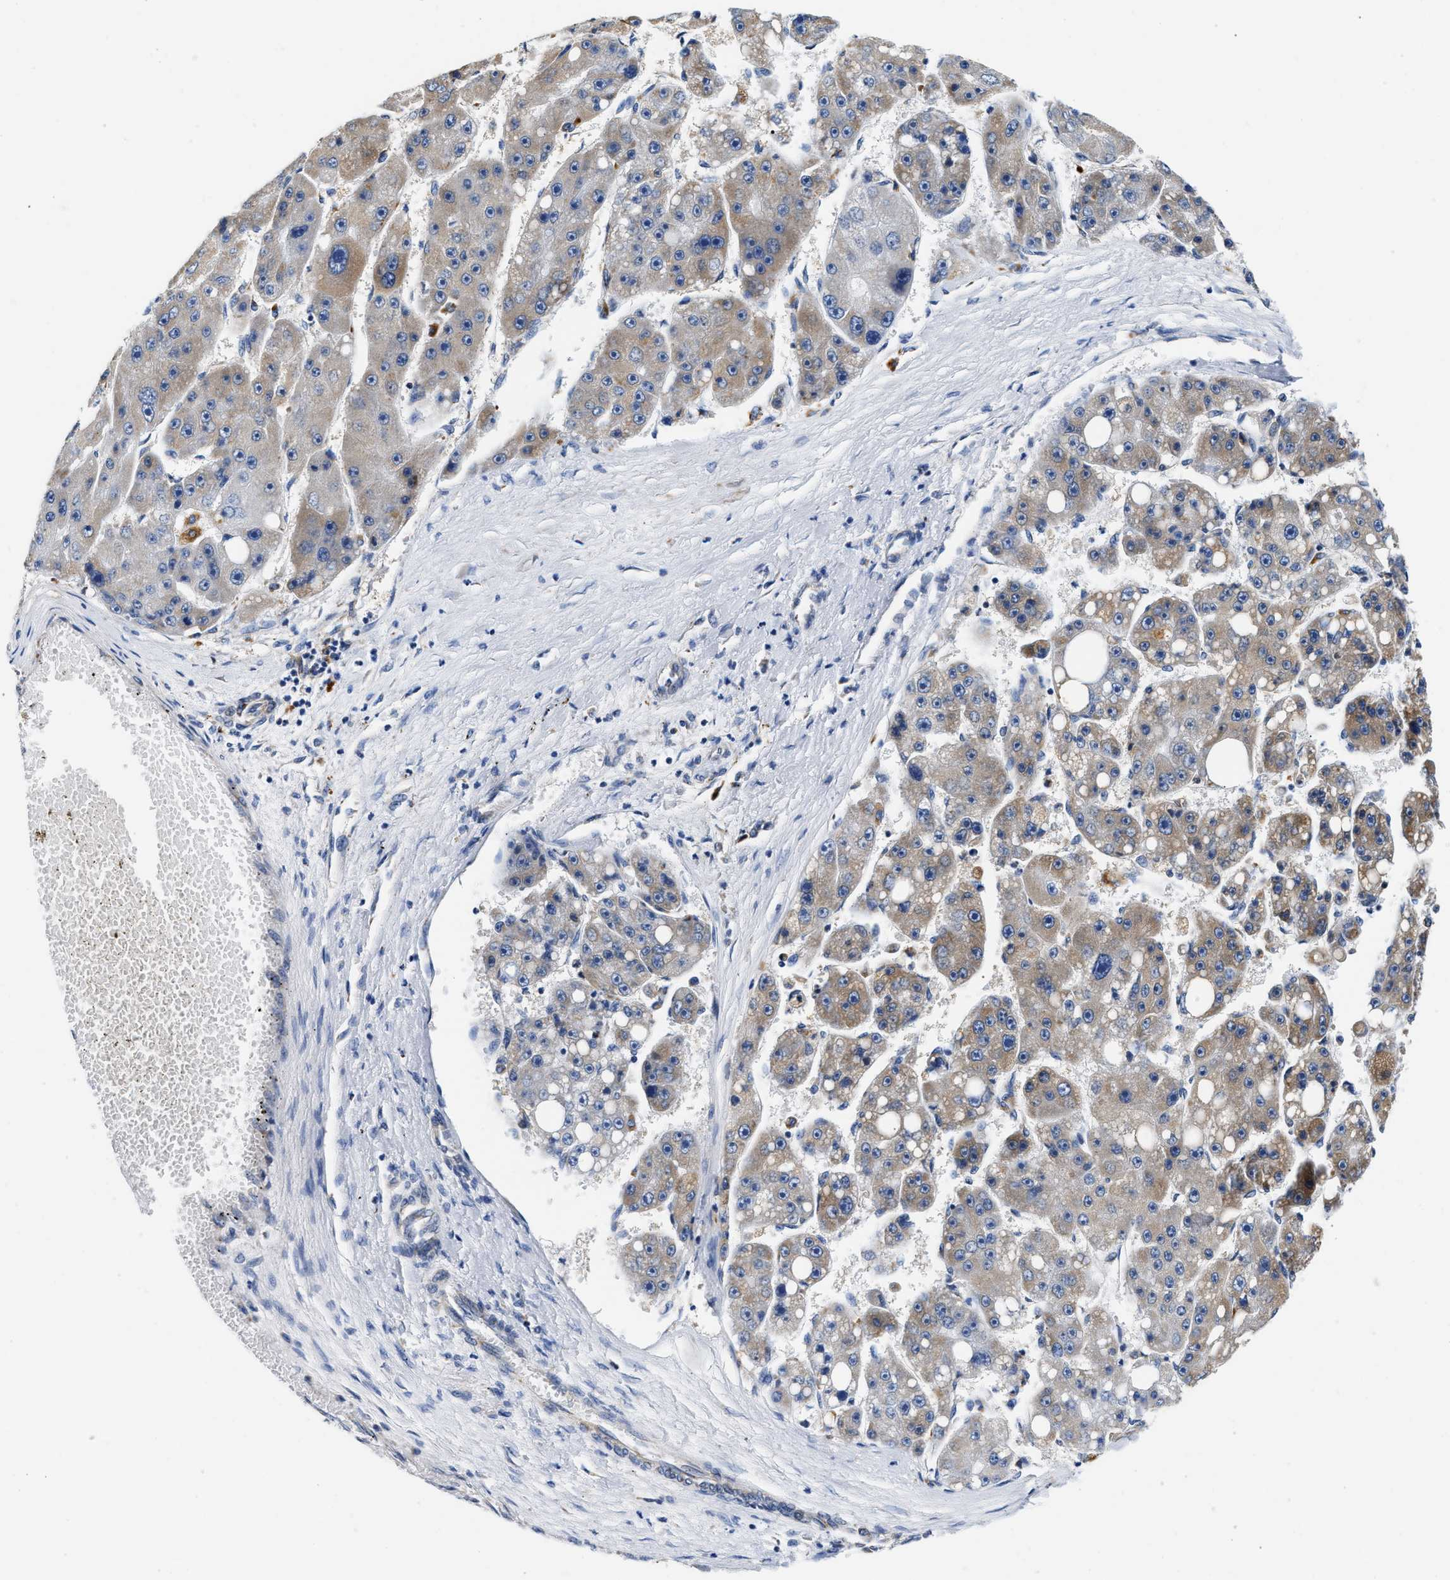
{"staining": {"intensity": "weak", "quantity": ">75%", "location": "cytoplasmic/membranous"}, "tissue": "liver cancer", "cell_type": "Tumor cells", "image_type": "cancer", "snomed": [{"axis": "morphology", "description": "Carcinoma, Hepatocellular, NOS"}, {"axis": "topography", "description": "Liver"}], "caption": "Immunohistochemical staining of liver hepatocellular carcinoma exhibits low levels of weak cytoplasmic/membranous protein expression in about >75% of tumor cells.", "gene": "ACADVL", "patient": {"sex": "female", "age": 61}}